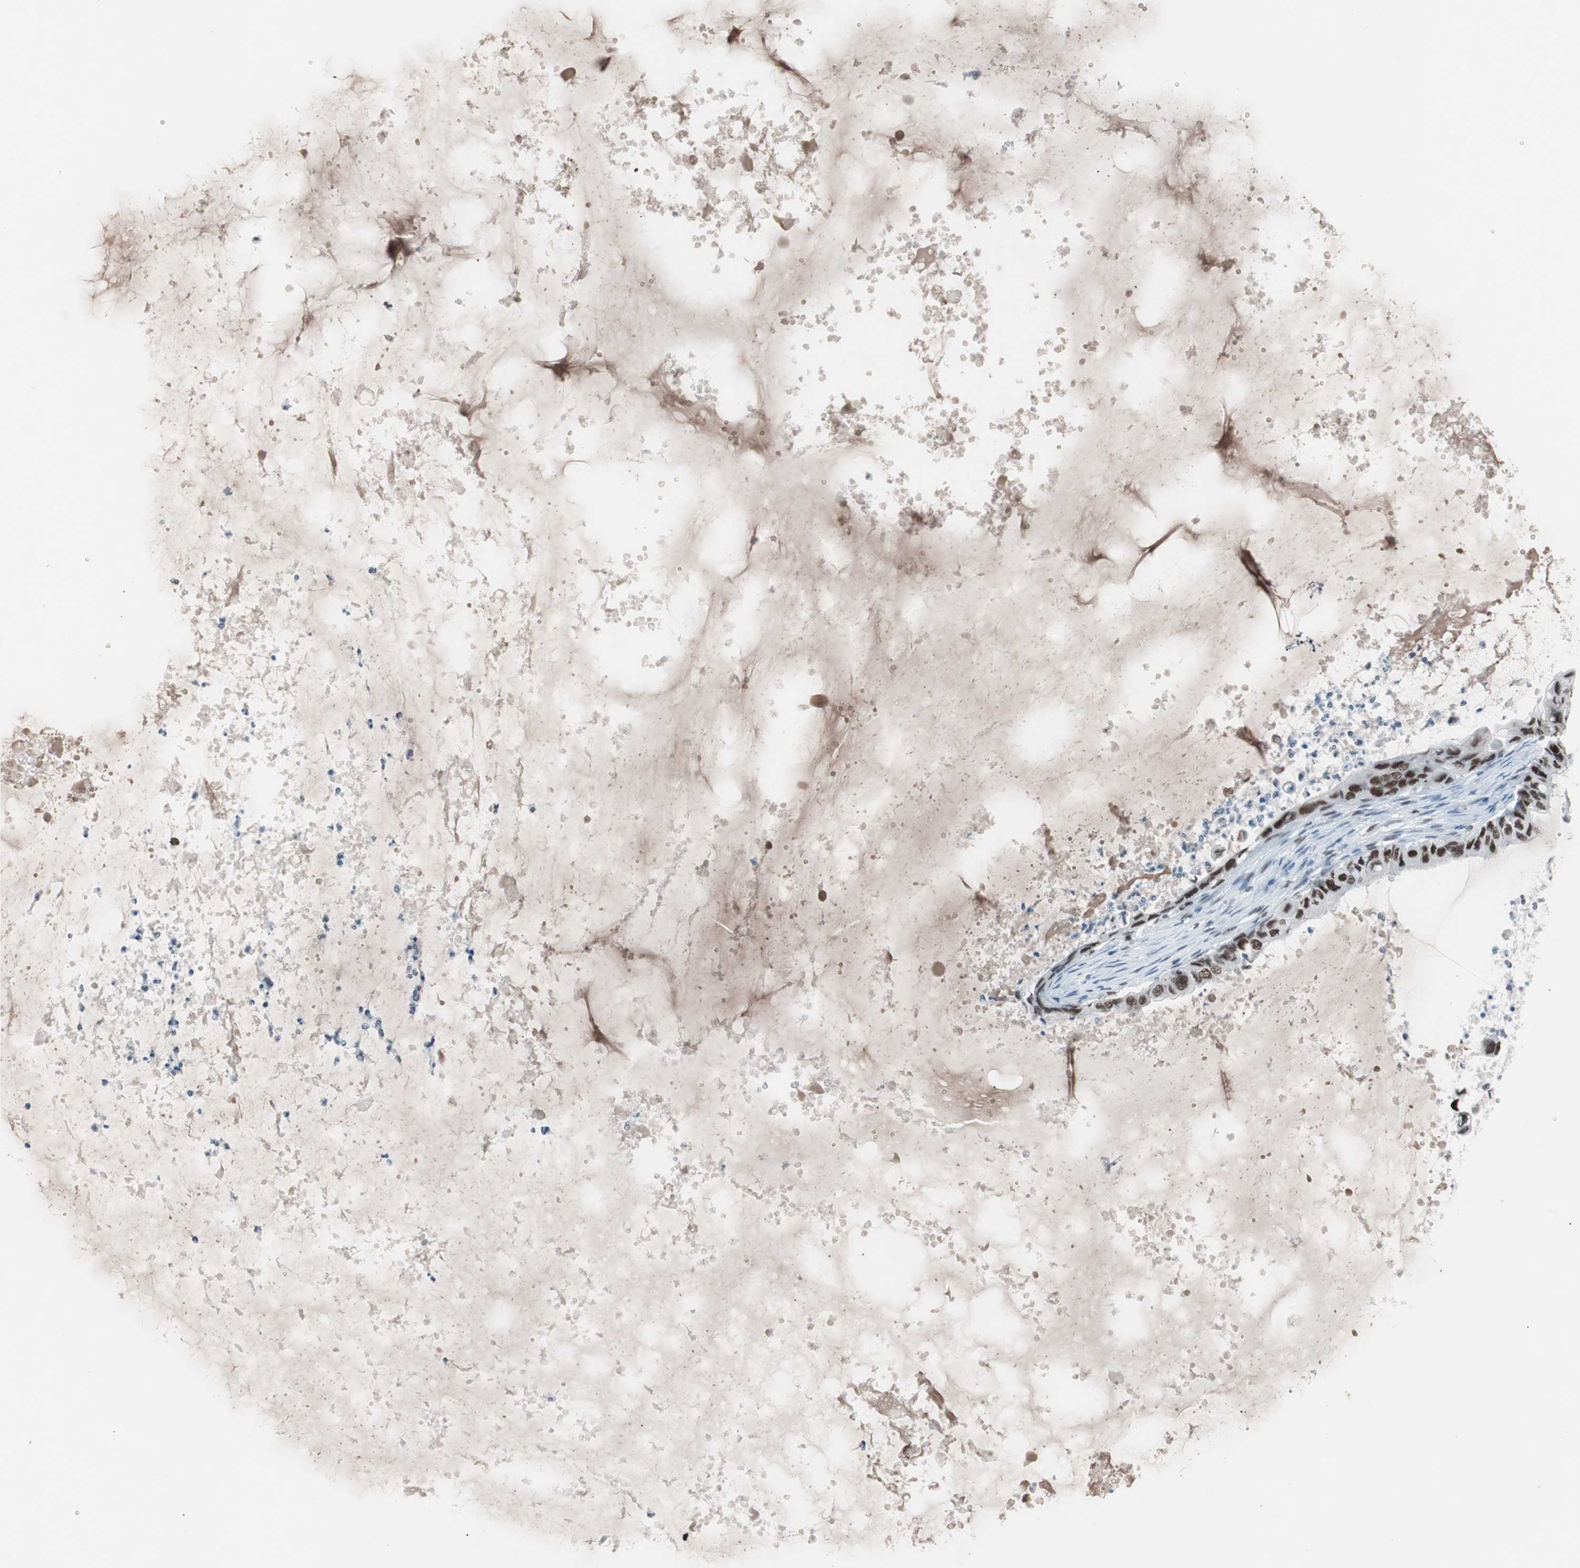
{"staining": {"intensity": "moderate", "quantity": ">75%", "location": "nuclear"}, "tissue": "ovarian cancer", "cell_type": "Tumor cells", "image_type": "cancer", "snomed": [{"axis": "morphology", "description": "Cystadenocarcinoma, mucinous, NOS"}, {"axis": "topography", "description": "Ovary"}], "caption": "Approximately >75% of tumor cells in human ovarian cancer (mucinous cystadenocarcinoma) demonstrate moderate nuclear protein expression as visualized by brown immunohistochemical staining.", "gene": "ARID1A", "patient": {"sex": "female", "age": 80}}